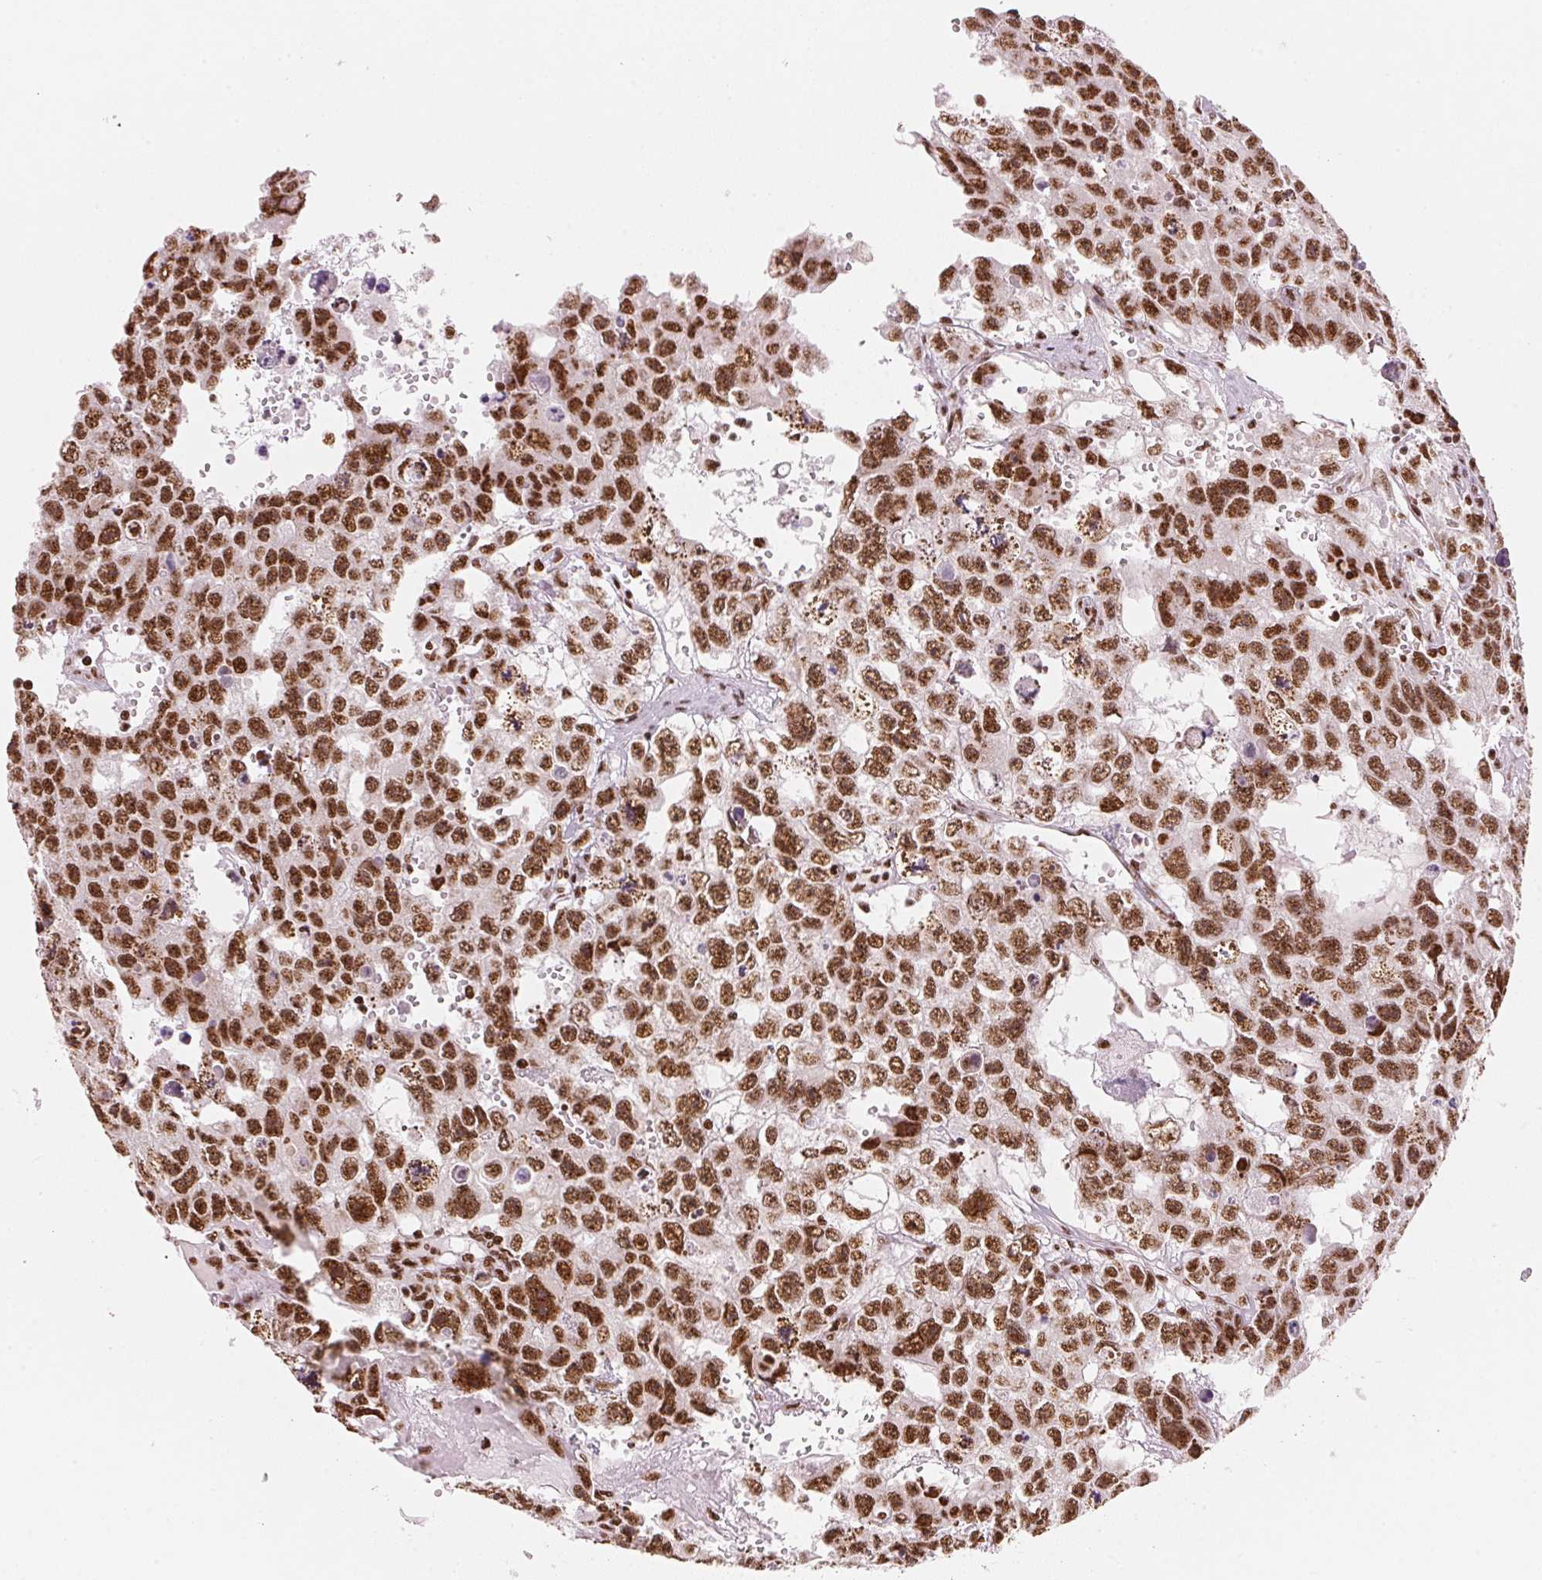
{"staining": {"intensity": "strong", "quantity": ">75%", "location": "nuclear"}, "tissue": "testis cancer", "cell_type": "Tumor cells", "image_type": "cancer", "snomed": [{"axis": "morphology", "description": "Seminoma, NOS"}, {"axis": "topography", "description": "Testis"}], "caption": "Protein expression analysis of testis cancer (seminoma) reveals strong nuclear staining in about >75% of tumor cells.", "gene": "NXF1", "patient": {"sex": "male", "age": 26}}